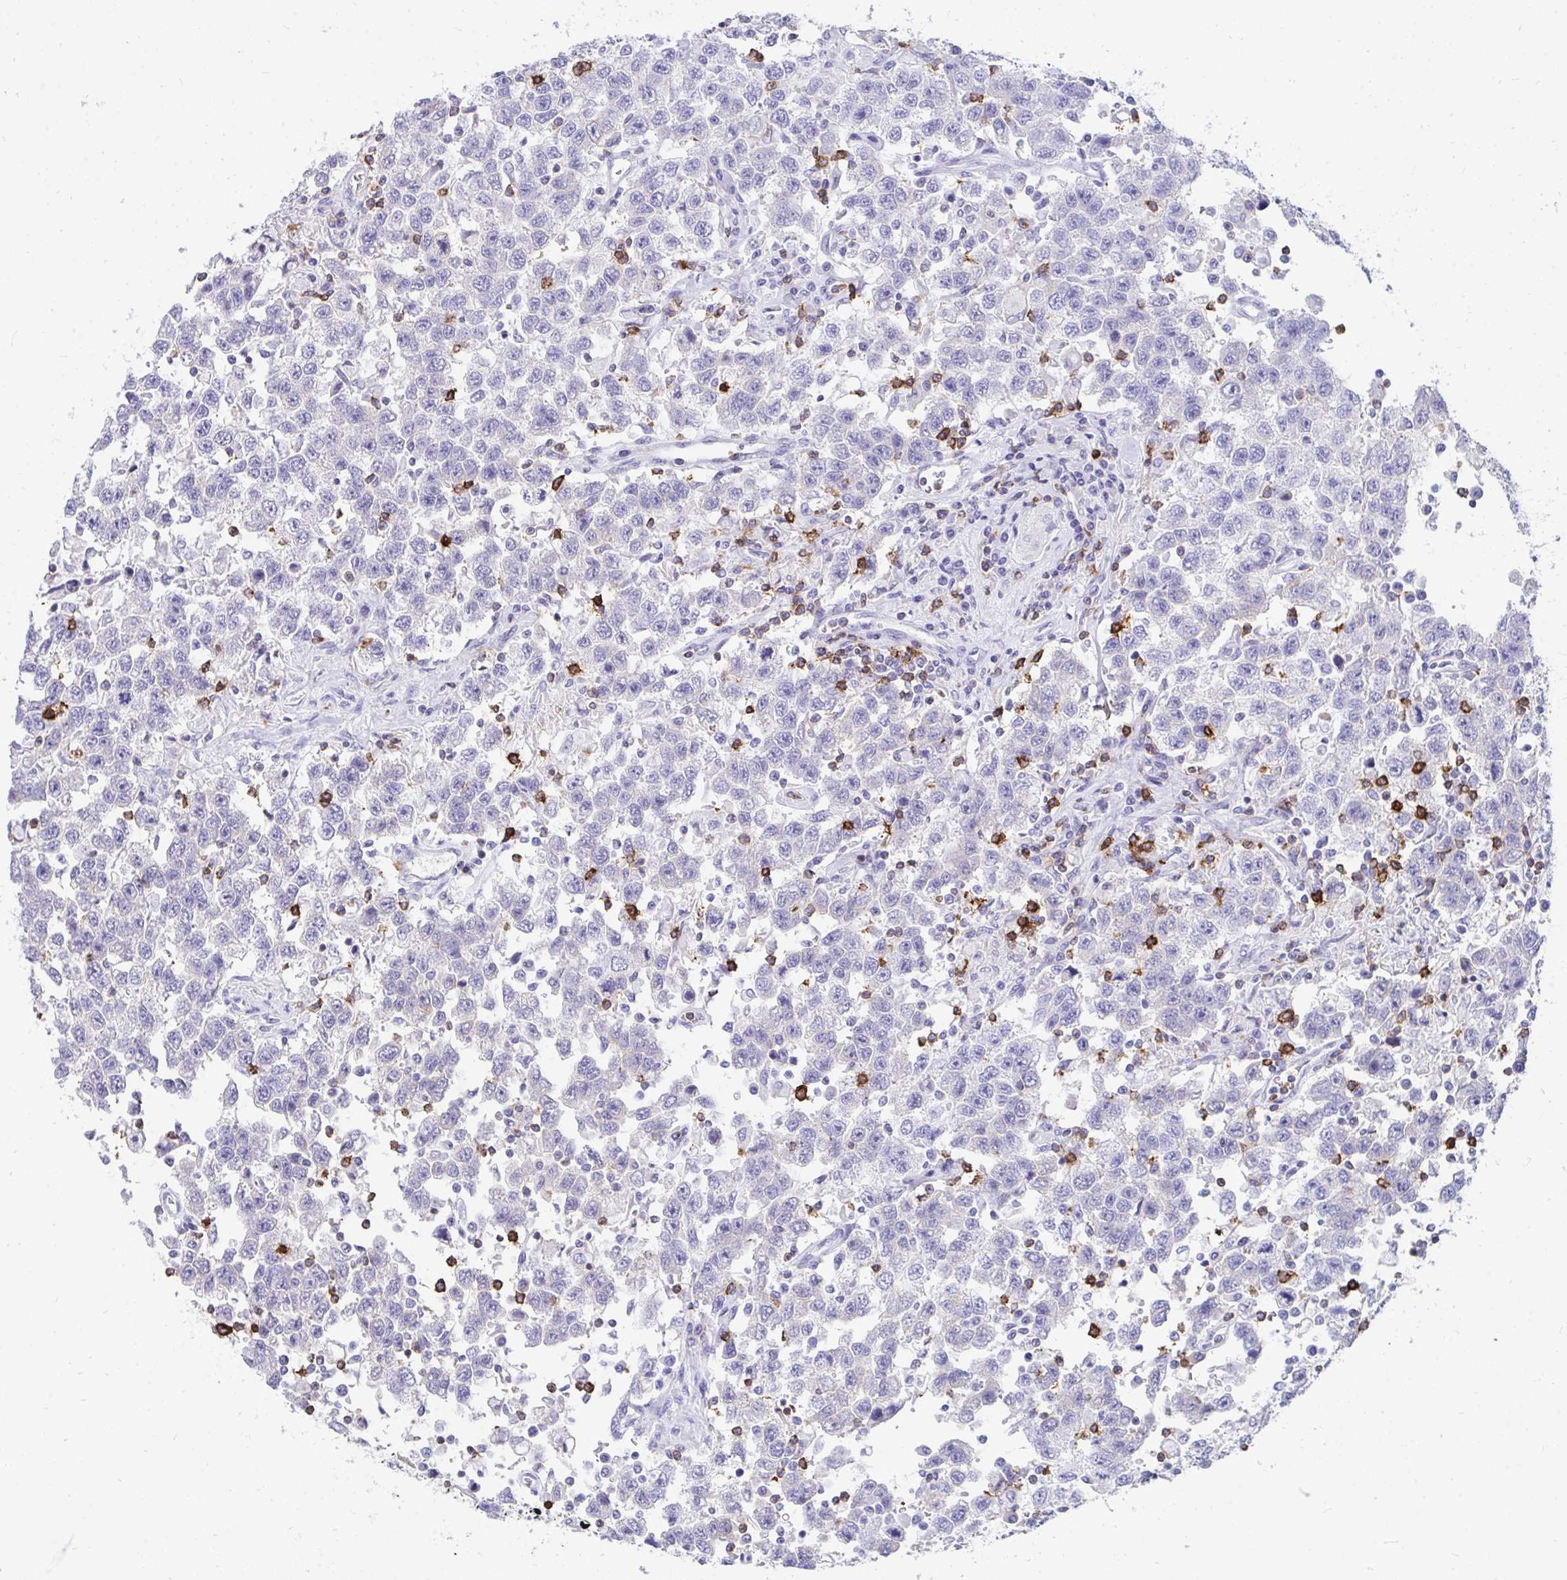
{"staining": {"intensity": "negative", "quantity": "none", "location": "none"}, "tissue": "testis cancer", "cell_type": "Tumor cells", "image_type": "cancer", "snomed": [{"axis": "morphology", "description": "Seminoma, NOS"}, {"axis": "topography", "description": "Testis"}], "caption": "Immunohistochemistry of seminoma (testis) demonstrates no staining in tumor cells.", "gene": "CD7", "patient": {"sex": "male", "age": 41}}